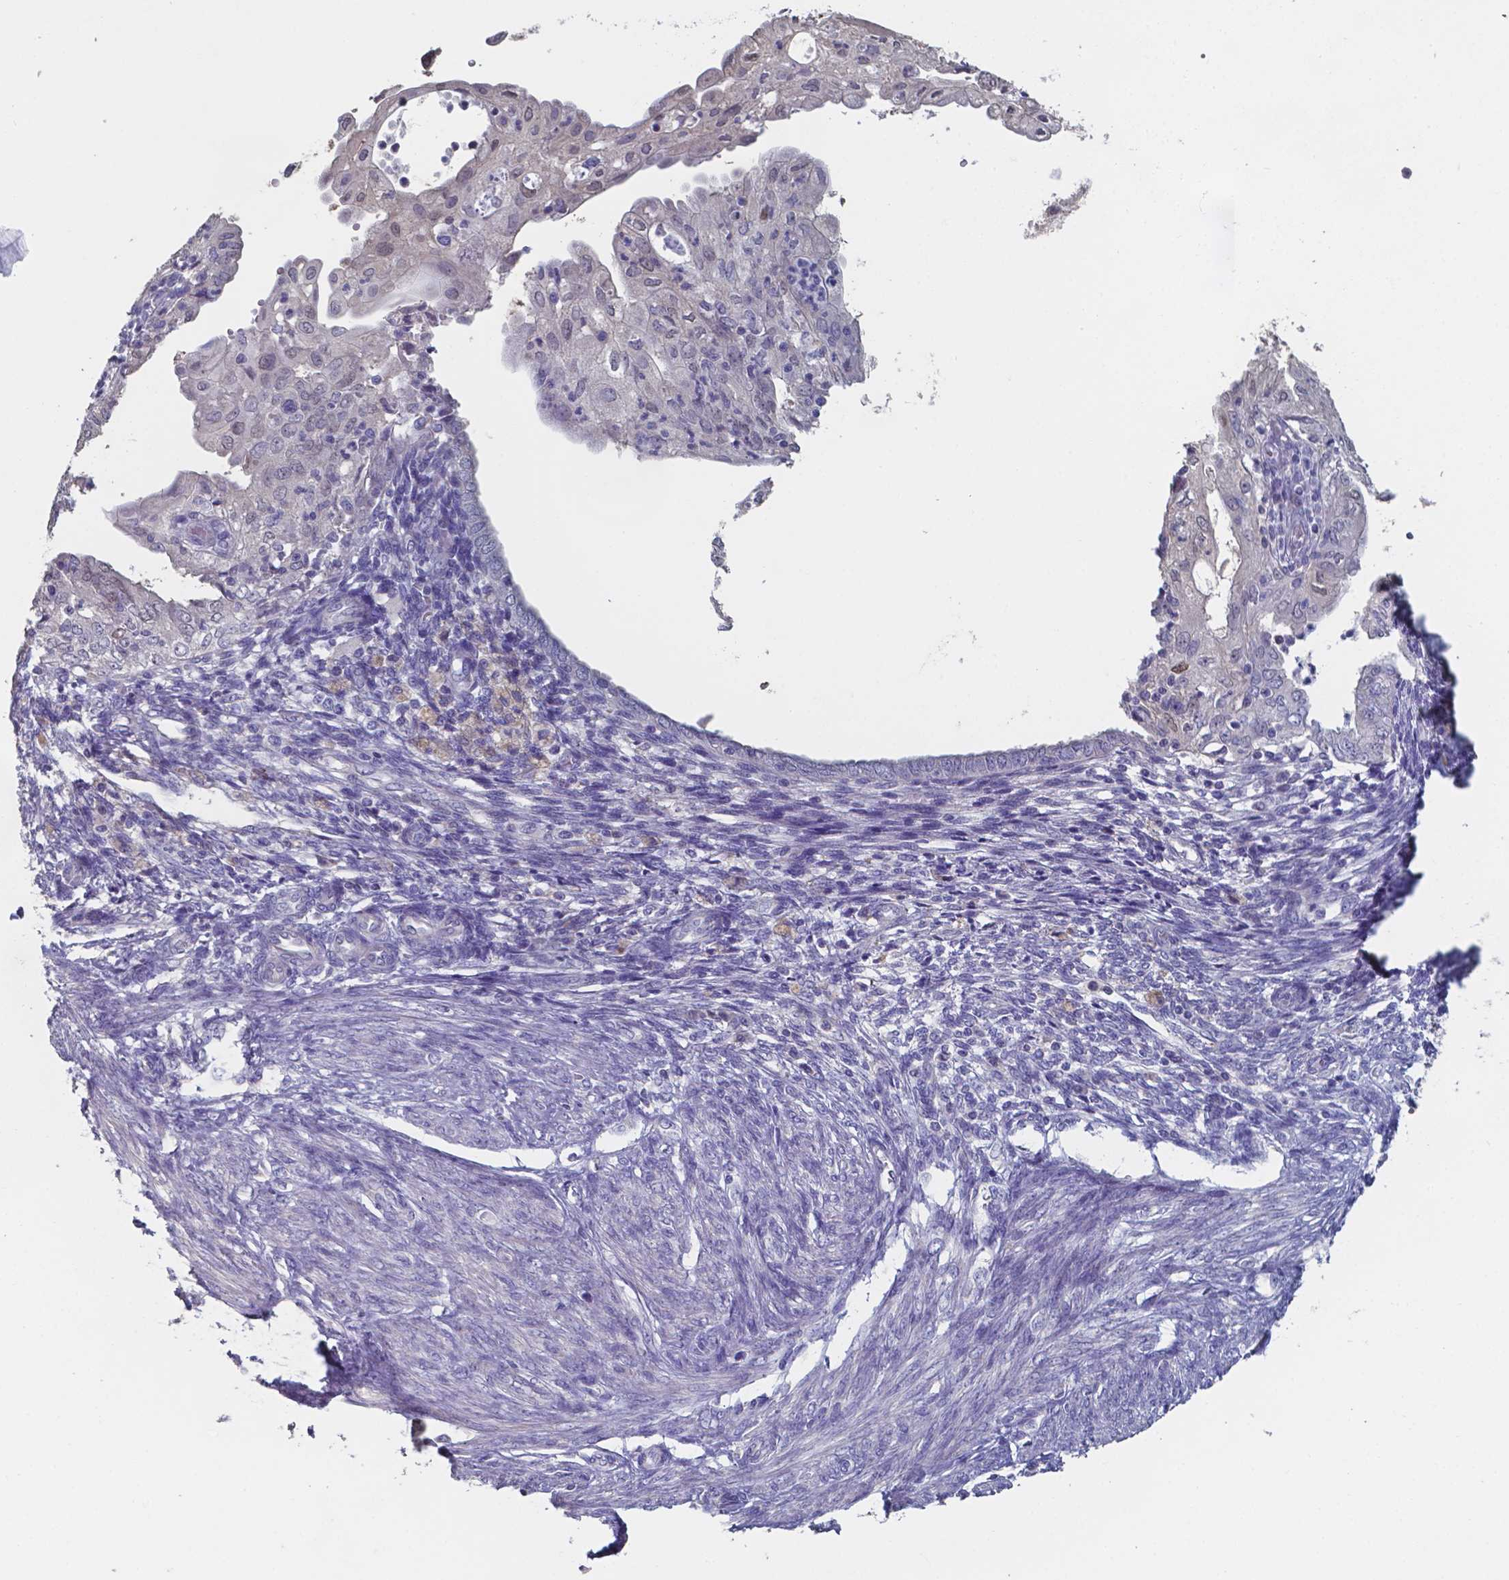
{"staining": {"intensity": "moderate", "quantity": "<25%", "location": "nuclear"}, "tissue": "endometrial cancer", "cell_type": "Tumor cells", "image_type": "cancer", "snomed": [{"axis": "morphology", "description": "Adenocarcinoma, NOS"}, {"axis": "topography", "description": "Endometrium"}], "caption": "Endometrial cancer (adenocarcinoma) tissue exhibits moderate nuclear staining in approximately <25% of tumor cells, visualized by immunohistochemistry.", "gene": "FOXJ1", "patient": {"sex": "female", "age": 68}}